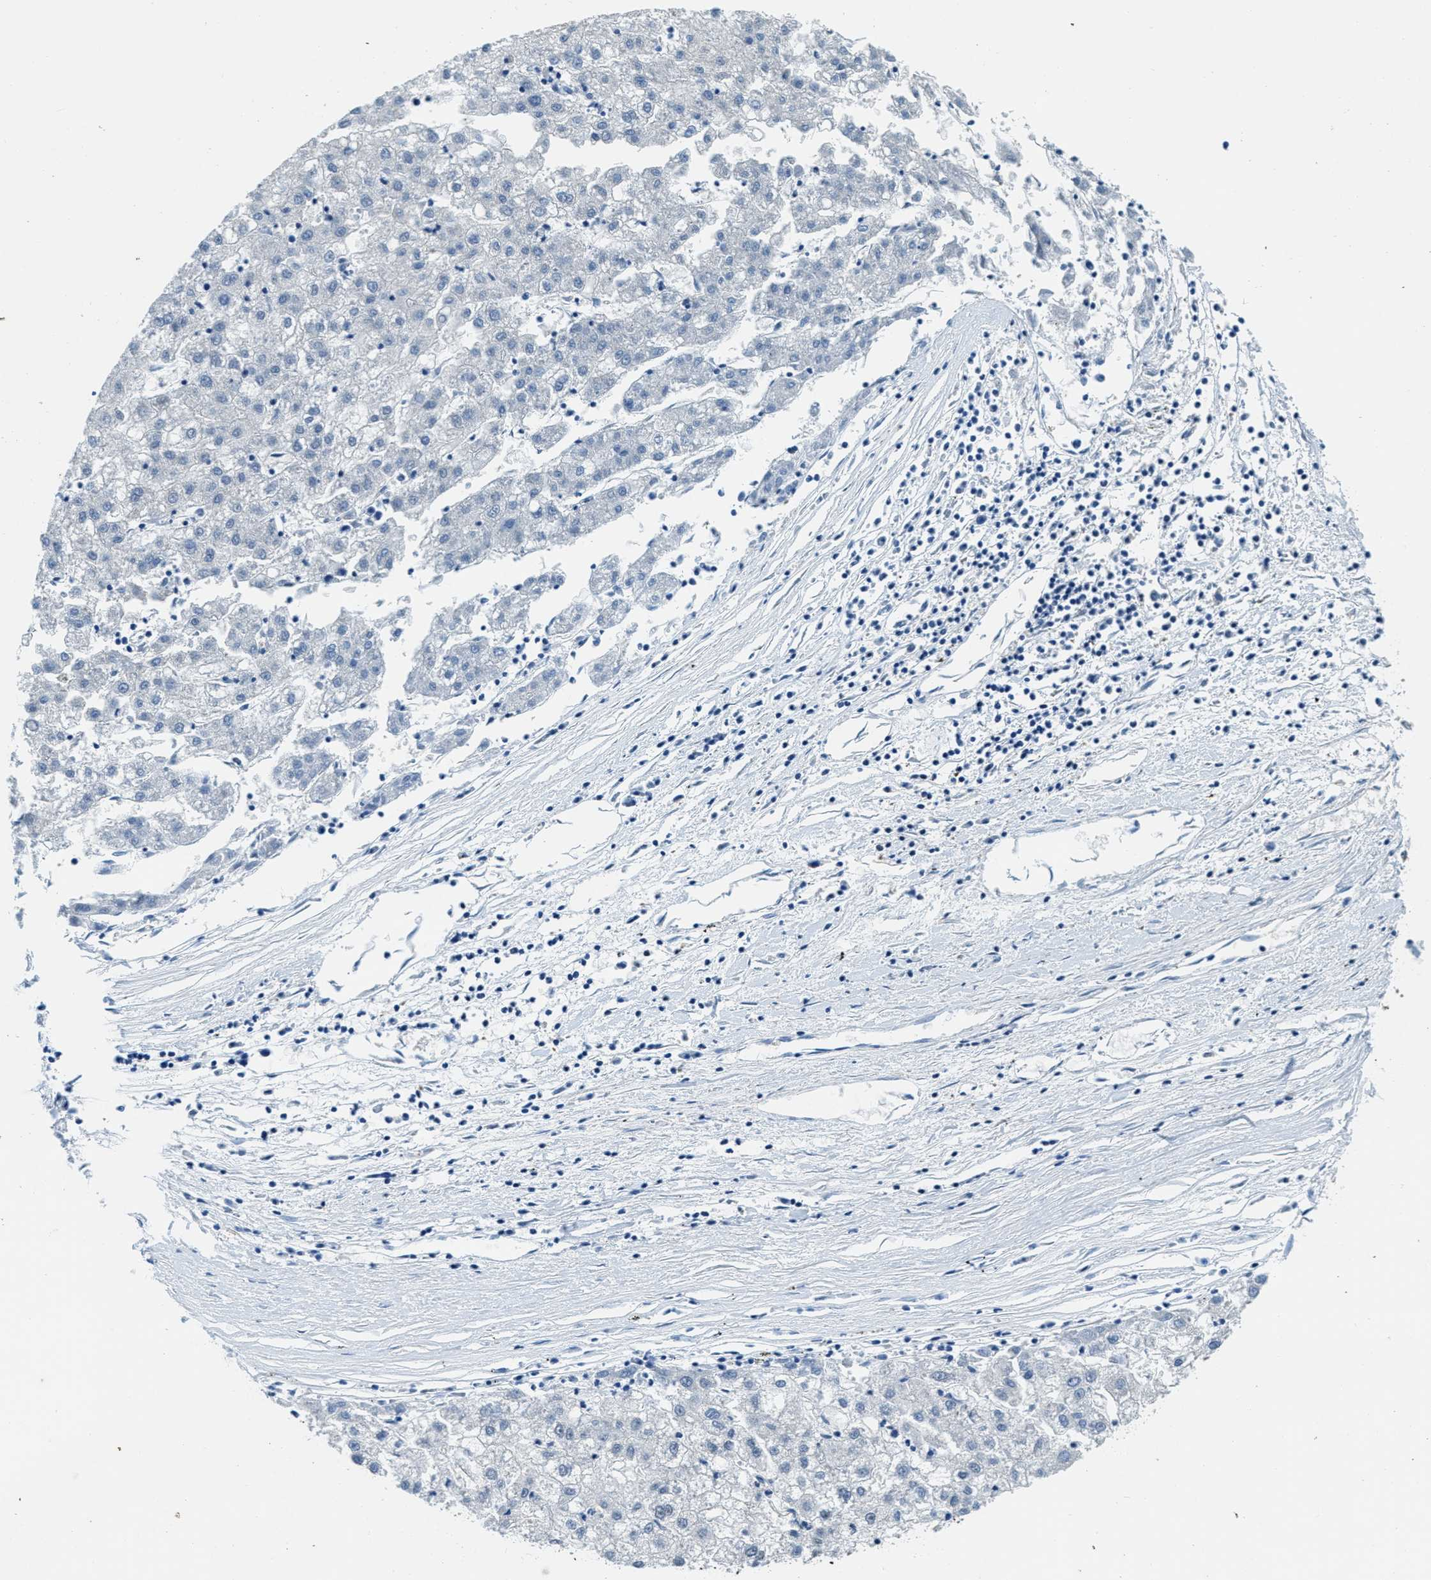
{"staining": {"intensity": "negative", "quantity": "none", "location": "none"}, "tissue": "liver cancer", "cell_type": "Tumor cells", "image_type": "cancer", "snomed": [{"axis": "morphology", "description": "Carcinoma, Hepatocellular, NOS"}, {"axis": "topography", "description": "Liver"}], "caption": "This is an immunohistochemistry (IHC) micrograph of human hepatocellular carcinoma (liver). There is no staining in tumor cells.", "gene": "SSB", "patient": {"sex": "male", "age": 72}}